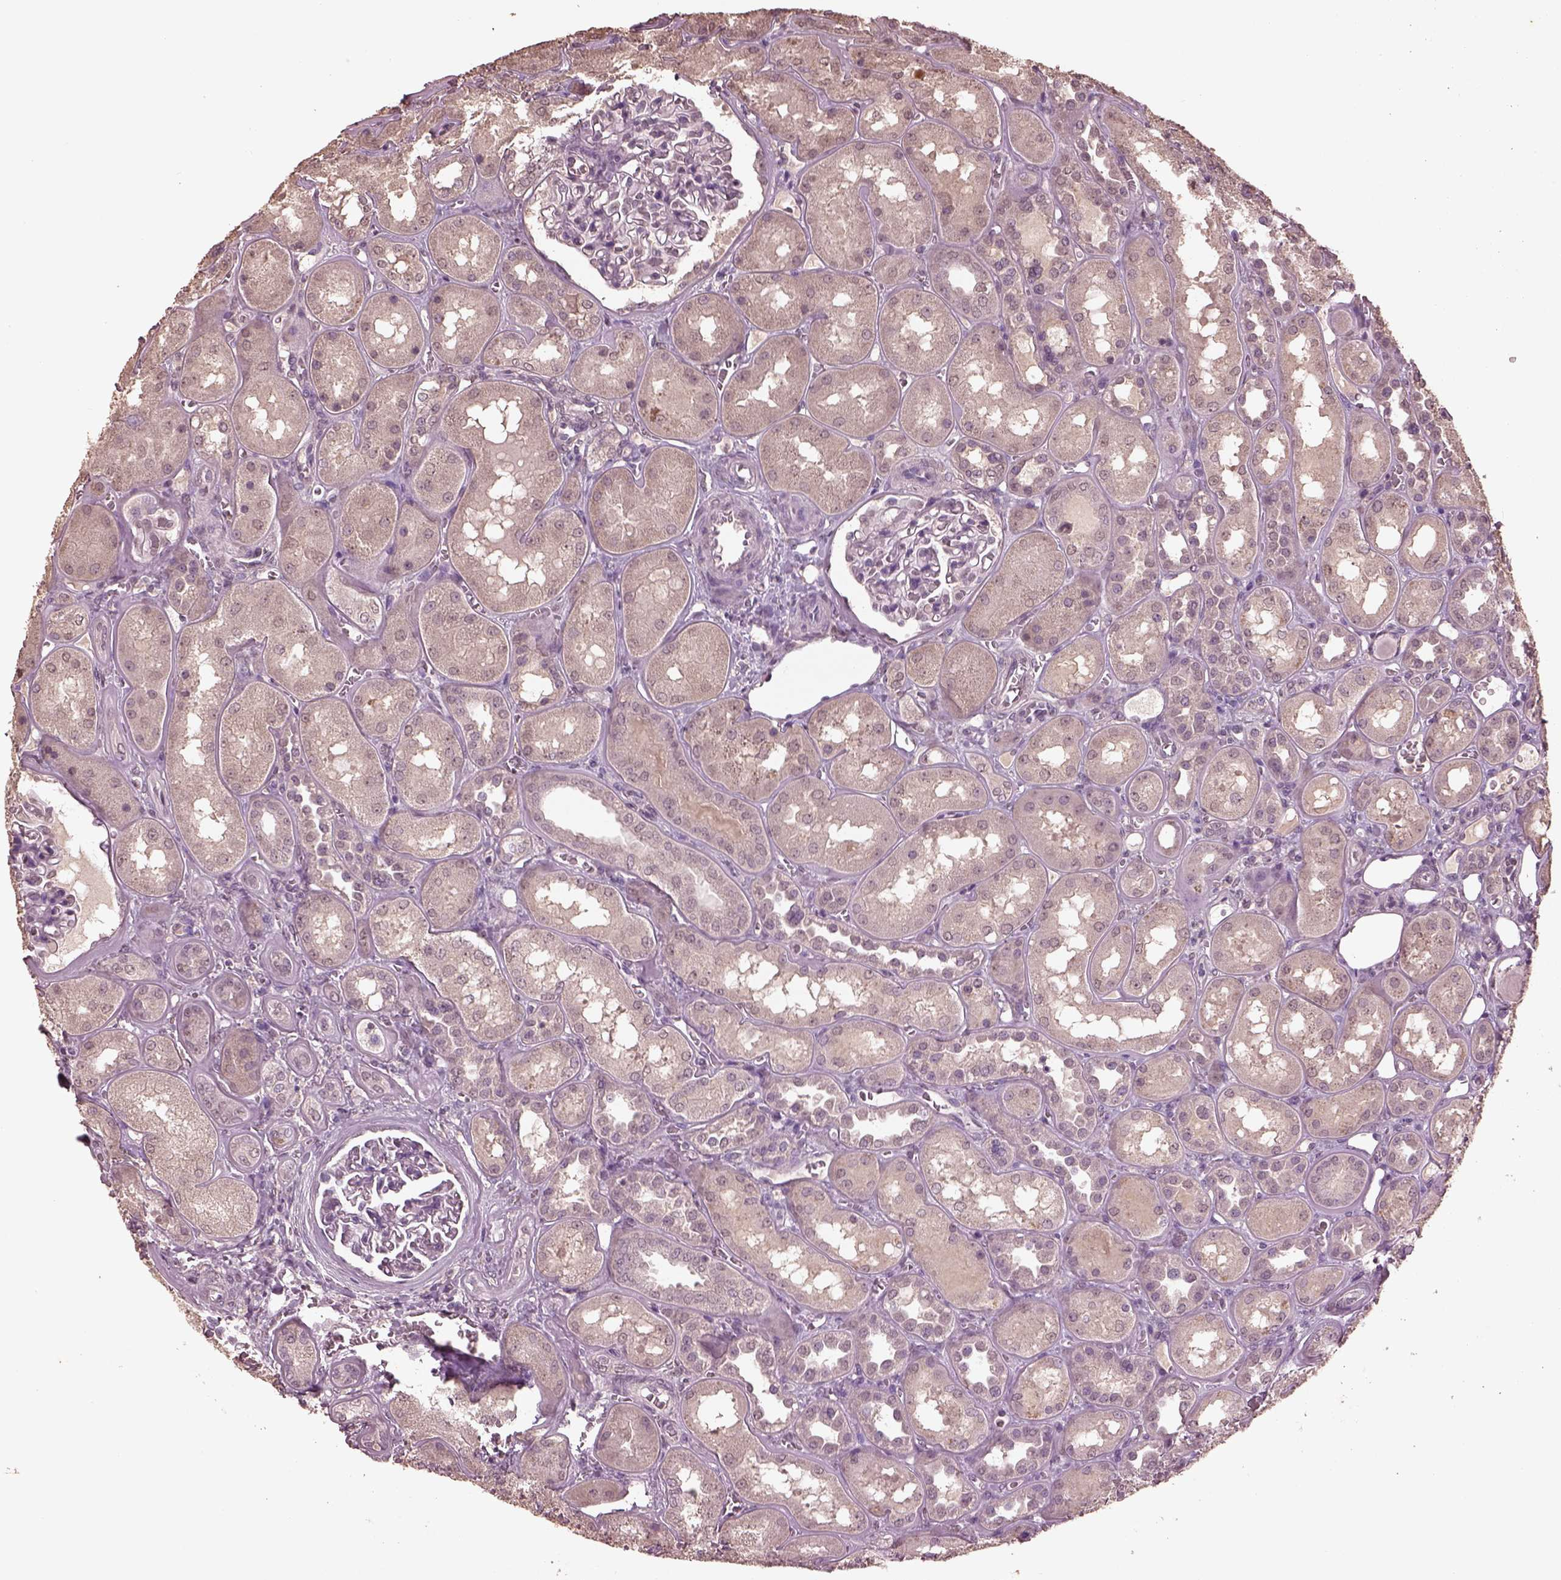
{"staining": {"intensity": "negative", "quantity": "none", "location": "none"}, "tissue": "kidney", "cell_type": "Cells in glomeruli", "image_type": "normal", "snomed": [{"axis": "morphology", "description": "Normal tissue, NOS"}, {"axis": "topography", "description": "Kidney"}], "caption": "Unremarkable kidney was stained to show a protein in brown. There is no significant expression in cells in glomeruli. (DAB (3,3'-diaminobenzidine) immunohistochemistry with hematoxylin counter stain).", "gene": "CPT1C", "patient": {"sex": "male", "age": 73}}